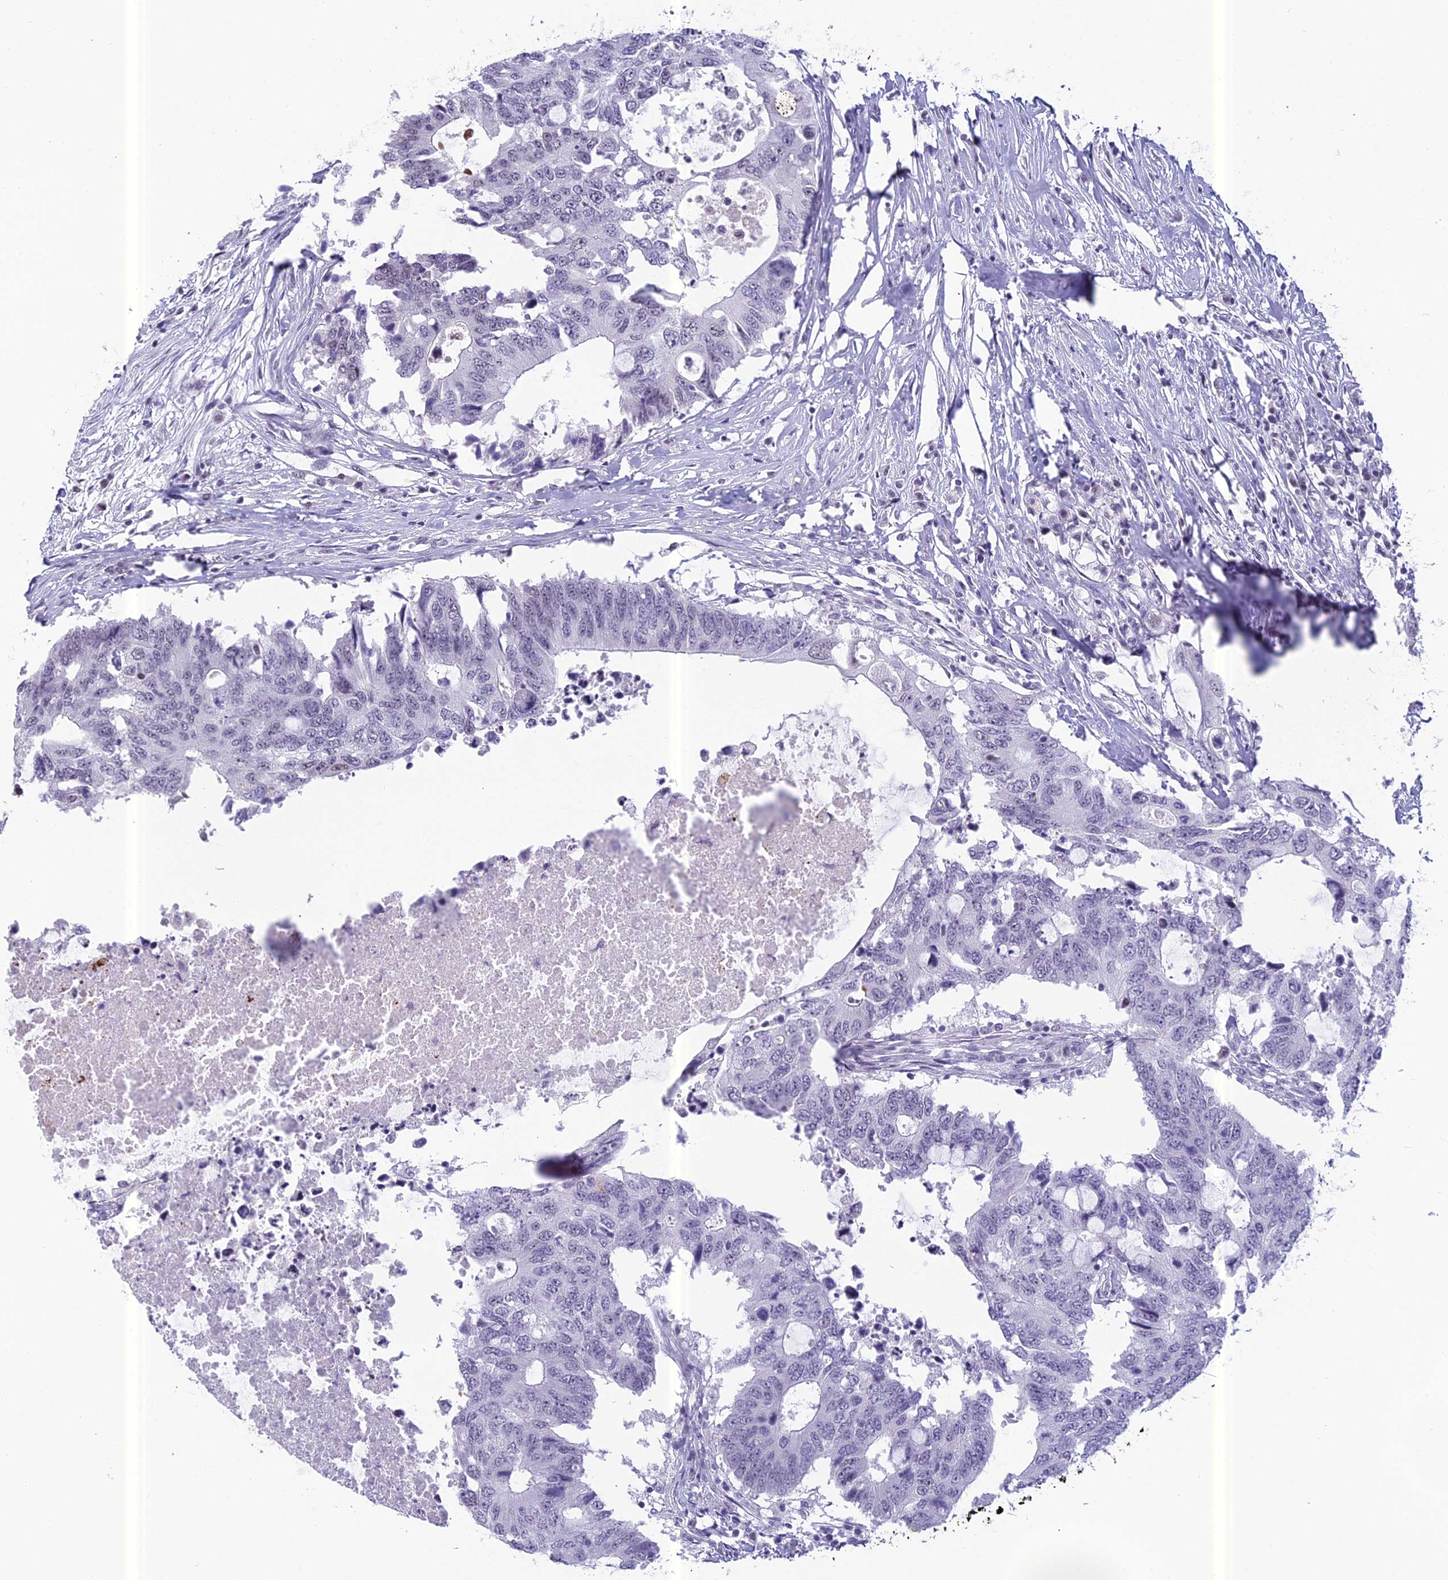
{"staining": {"intensity": "negative", "quantity": "none", "location": "none"}, "tissue": "colorectal cancer", "cell_type": "Tumor cells", "image_type": "cancer", "snomed": [{"axis": "morphology", "description": "Adenocarcinoma, NOS"}, {"axis": "topography", "description": "Colon"}], "caption": "Human colorectal adenocarcinoma stained for a protein using immunohistochemistry shows no staining in tumor cells.", "gene": "RGS17", "patient": {"sex": "male", "age": 71}}